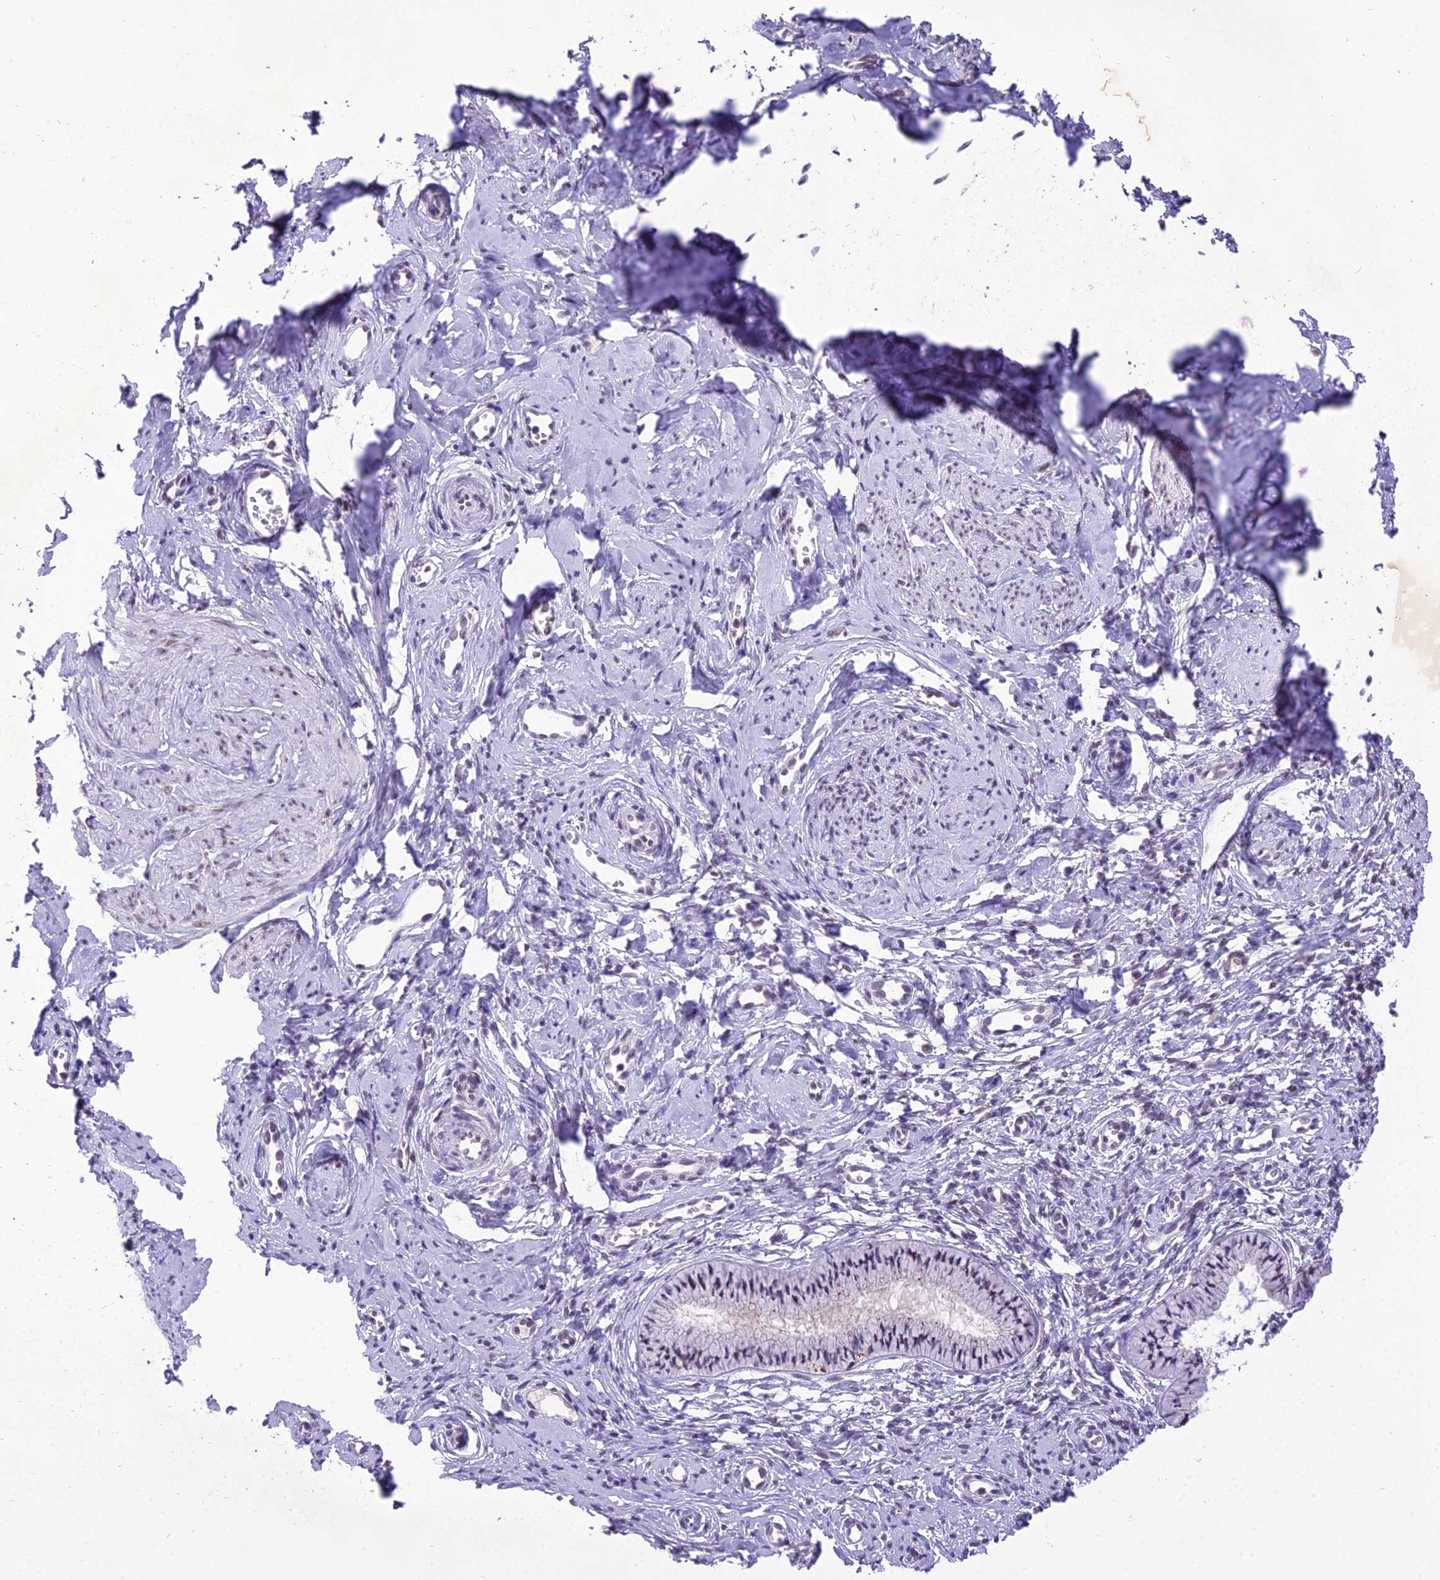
{"staining": {"intensity": "negative", "quantity": "none", "location": "none"}, "tissue": "cervix", "cell_type": "Glandular cells", "image_type": "normal", "snomed": [{"axis": "morphology", "description": "Normal tissue, NOS"}, {"axis": "topography", "description": "Cervix"}], "caption": "An IHC histopathology image of benign cervix is shown. There is no staining in glandular cells of cervix.", "gene": "SH3RF3", "patient": {"sex": "female", "age": 57}}